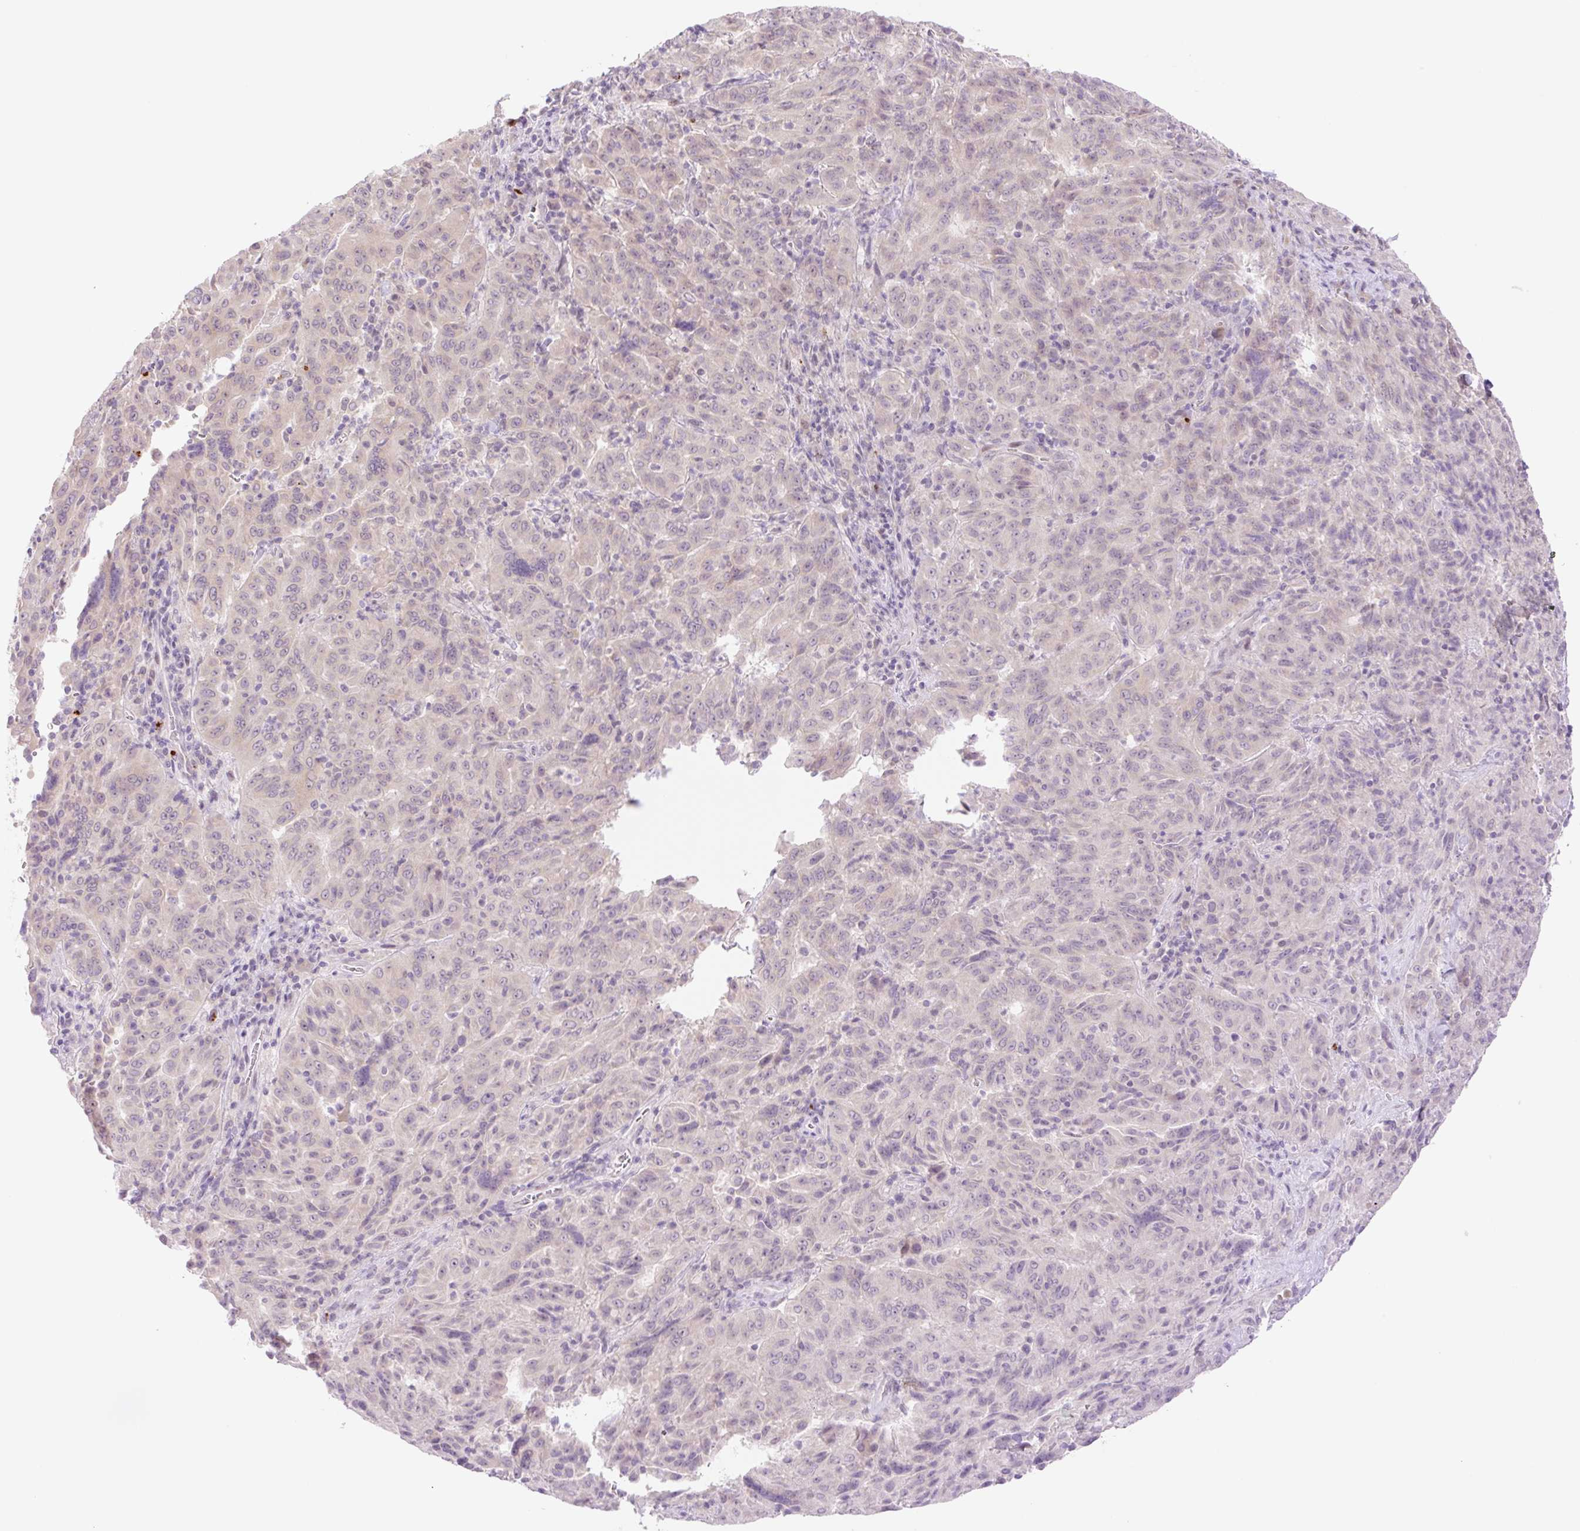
{"staining": {"intensity": "negative", "quantity": "none", "location": "none"}, "tissue": "pancreatic cancer", "cell_type": "Tumor cells", "image_type": "cancer", "snomed": [{"axis": "morphology", "description": "Adenocarcinoma, NOS"}, {"axis": "topography", "description": "Pancreas"}], "caption": "High power microscopy histopathology image of an immunohistochemistry (IHC) histopathology image of pancreatic adenocarcinoma, revealing no significant staining in tumor cells.", "gene": "SPRYD4", "patient": {"sex": "male", "age": 63}}